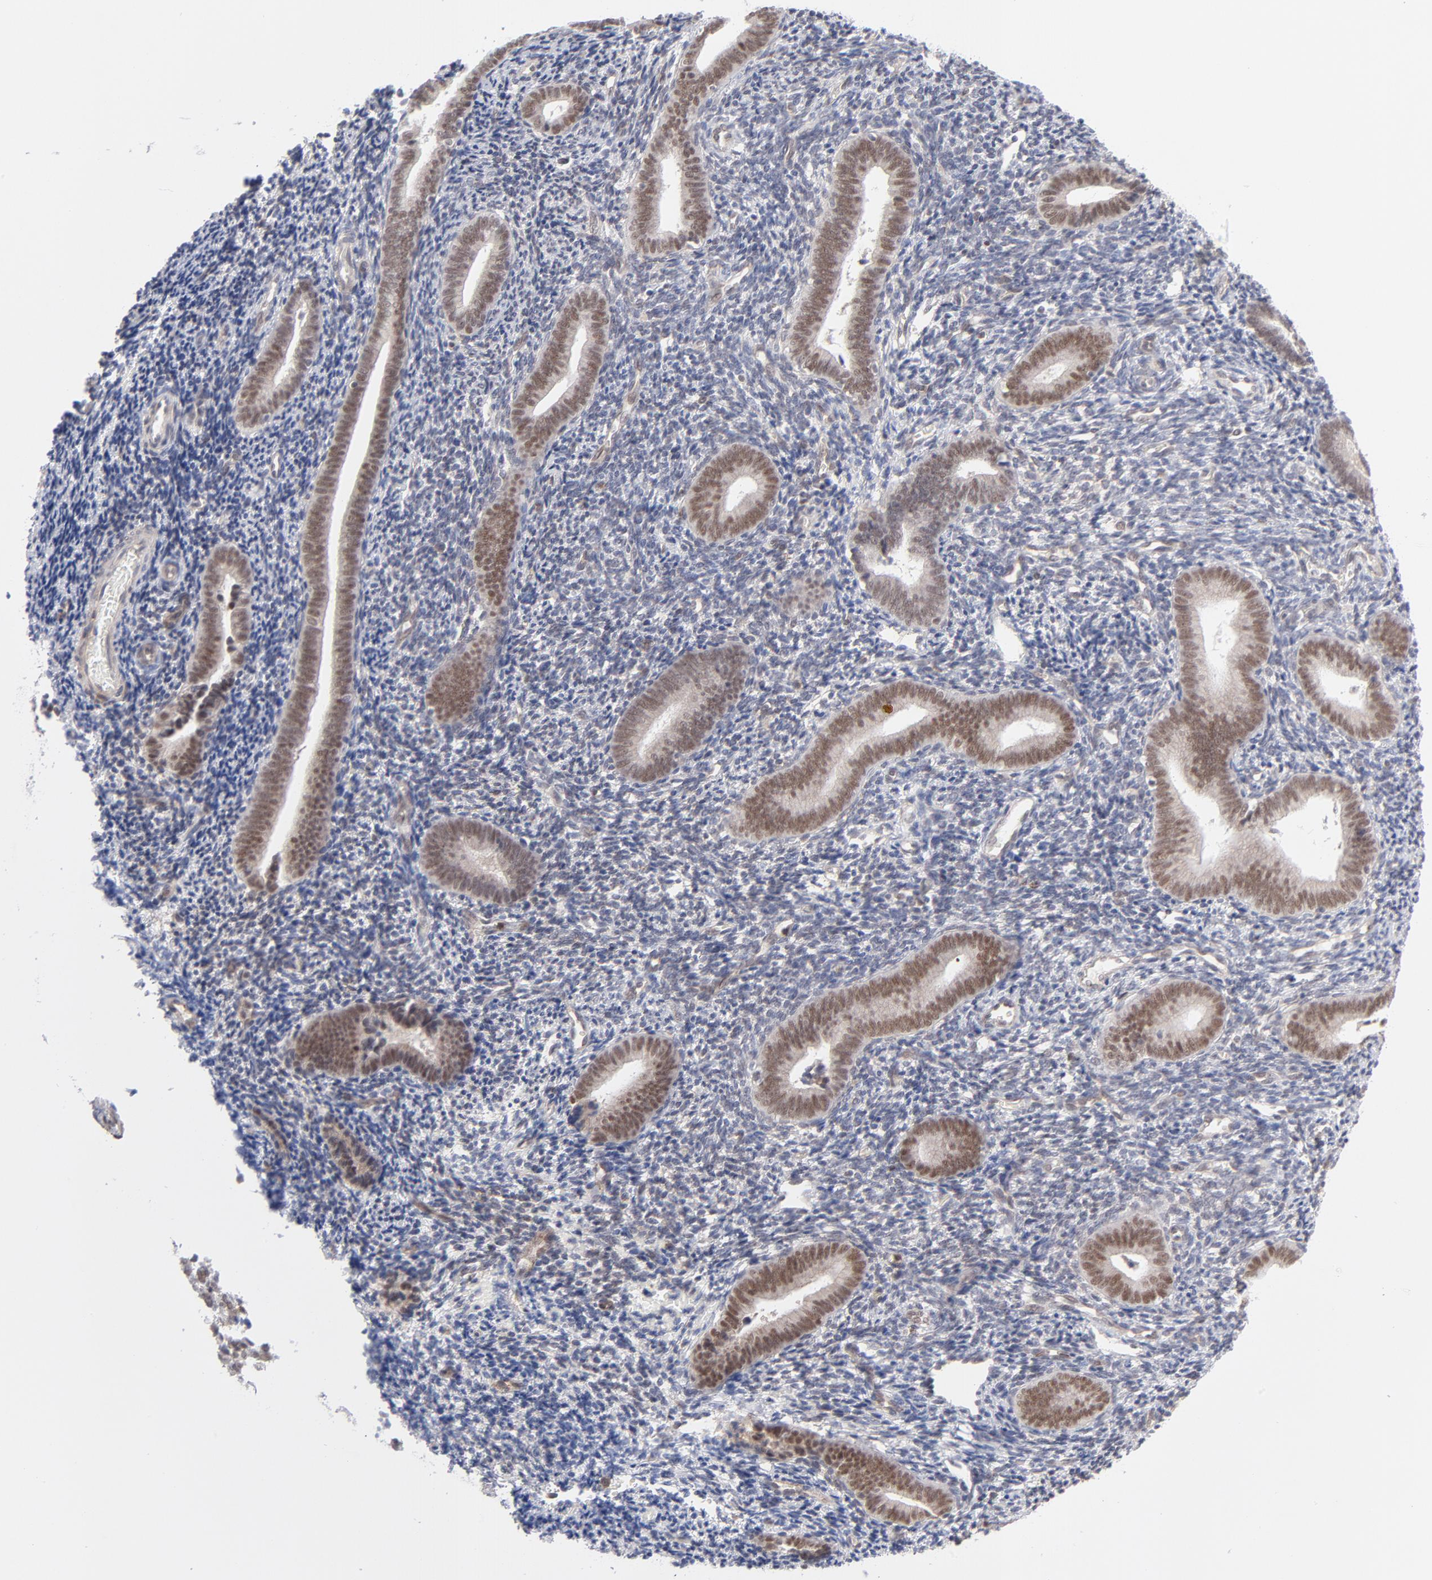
{"staining": {"intensity": "weak", "quantity": "<25%", "location": "nuclear"}, "tissue": "endometrium", "cell_type": "Cells in endometrial stroma", "image_type": "normal", "snomed": [{"axis": "morphology", "description": "Normal tissue, NOS"}, {"axis": "topography", "description": "Uterus"}, {"axis": "topography", "description": "Endometrium"}], "caption": "Immunohistochemistry (IHC) micrograph of benign human endometrium stained for a protein (brown), which exhibits no positivity in cells in endometrial stroma.", "gene": "NBN", "patient": {"sex": "female", "age": 33}}